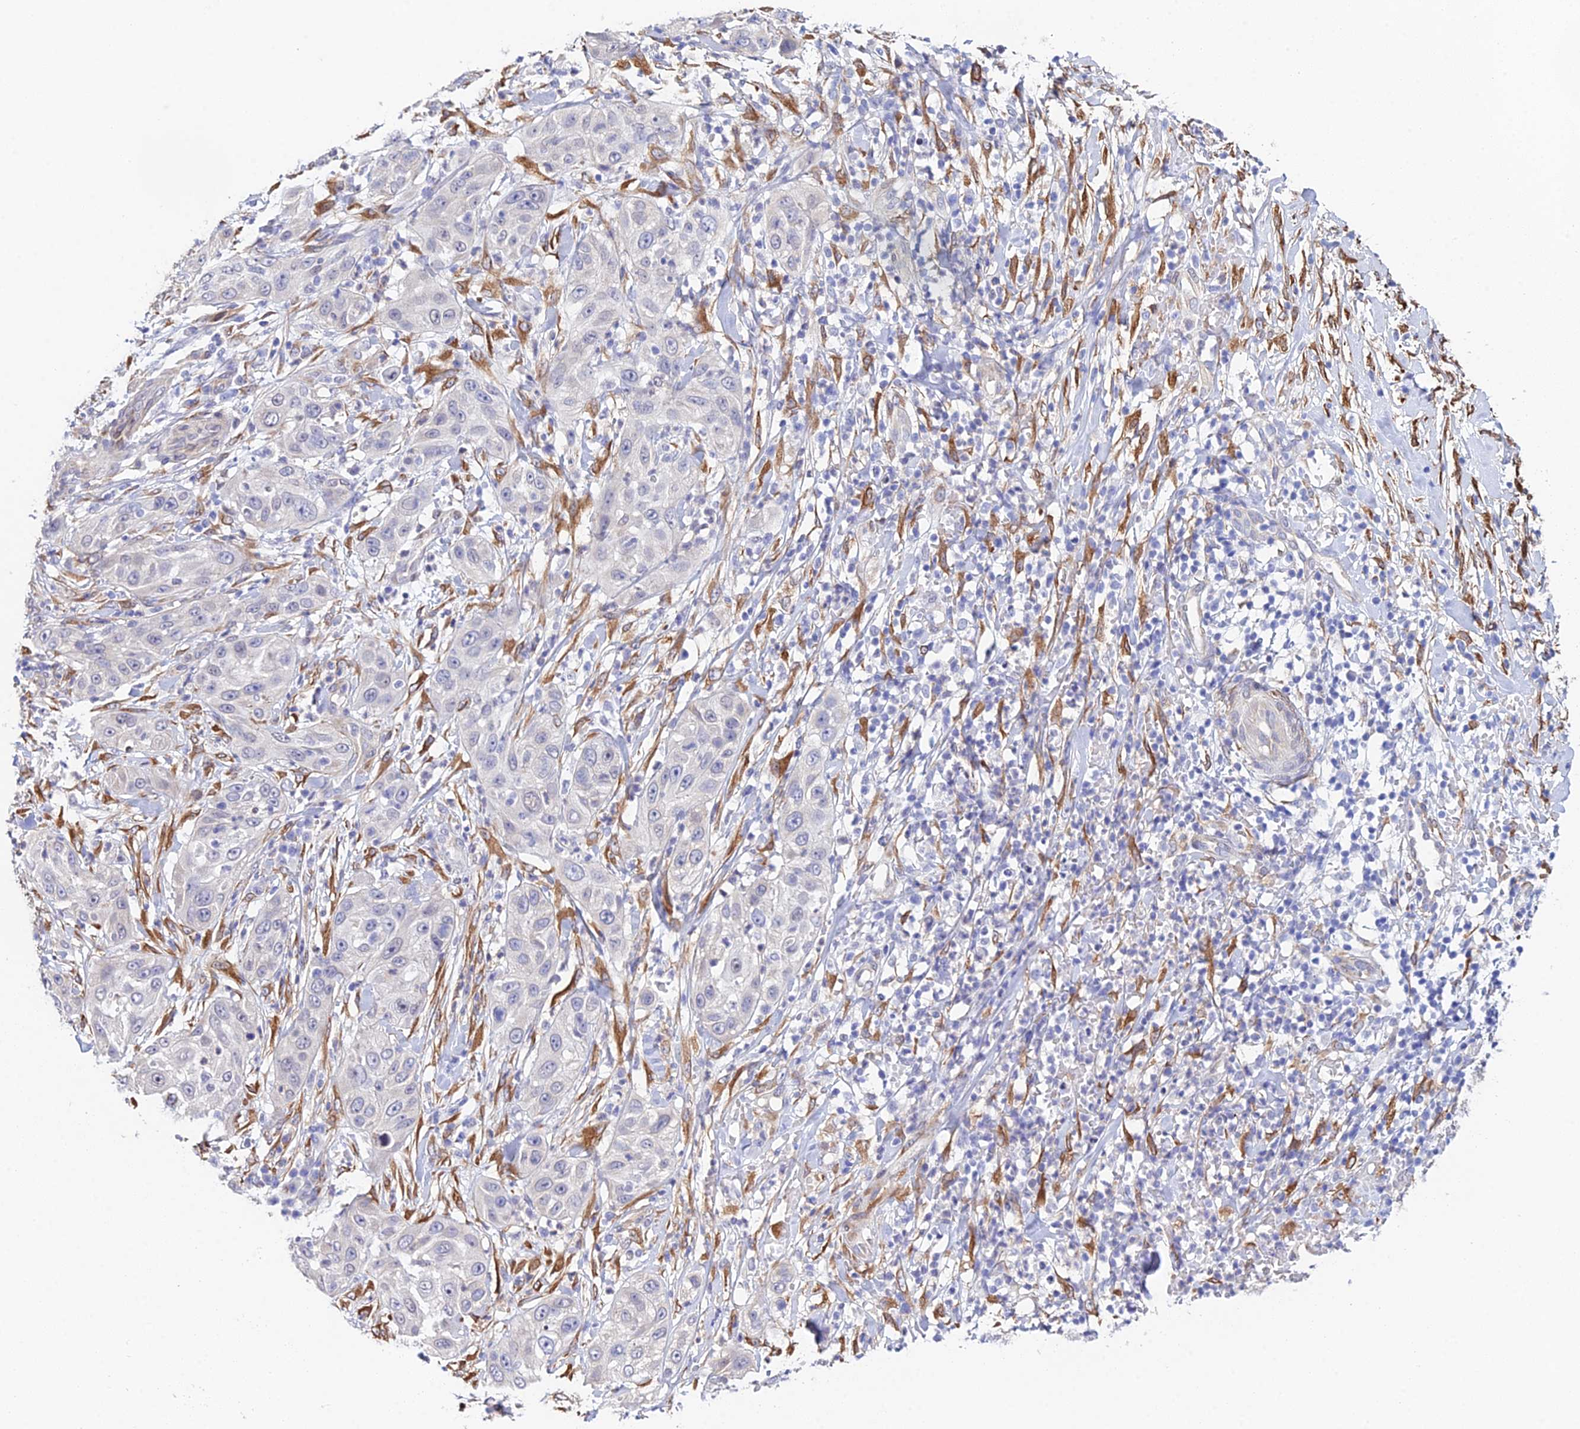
{"staining": {"intensity": "negative", "quantity": "none", "location": "none"}, "tissue": "skin cancer", "cell_type": "Tumor cells", "image_type": "cancer", "snomed": [{"axis": "morphology", "description": "Squamous cell carcinoma, NOS"}, {"axis": "topography", "description": "Skin"}], "caption": "IHC of skin cancer demonstrates no positivity in tumor cells.", "gene": "MXRA7", "patient": {"sex": "female", "age": 44}}